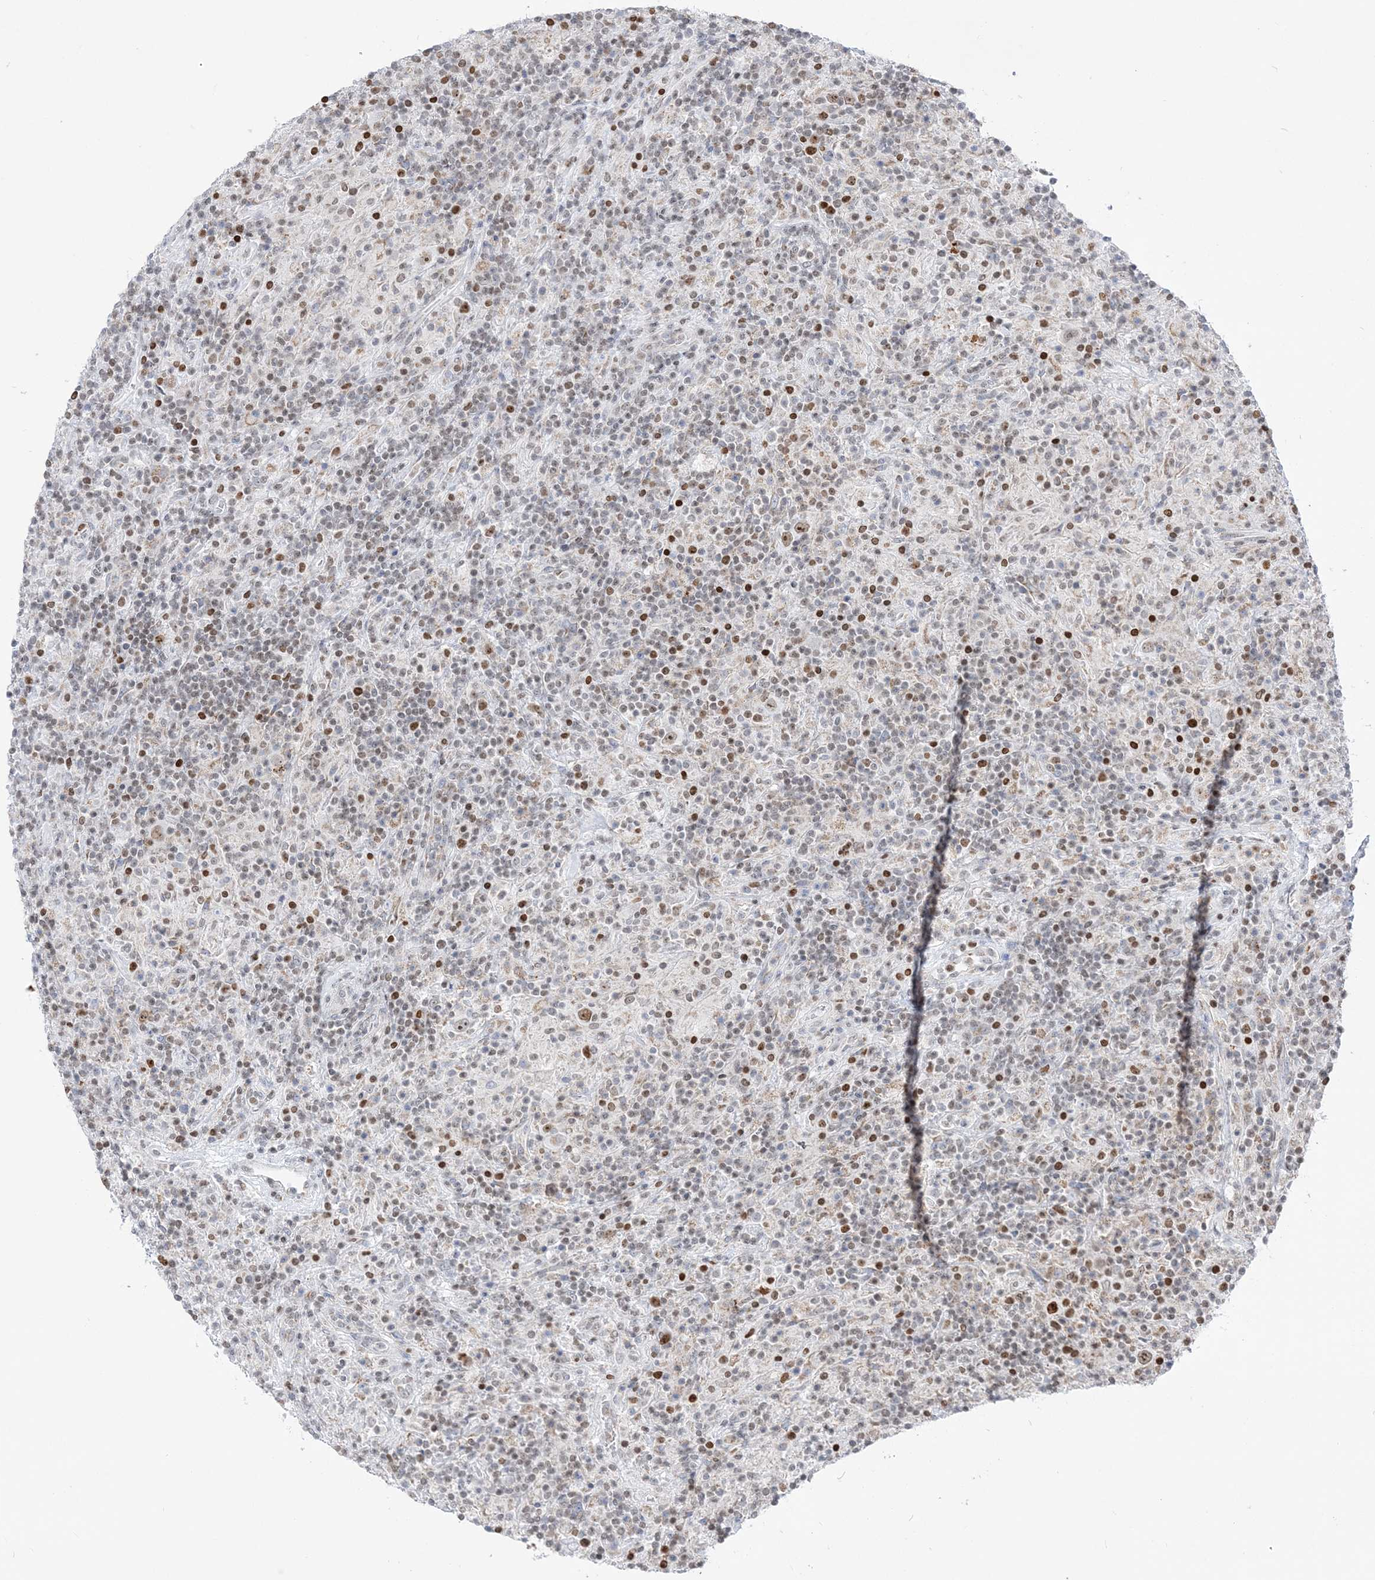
{"staining": {"intensity": "moderate", "quantity": ">75%", "location": "nuclear"}, "tissue": "lymphoma", "cell_type": "Tumor cells", "image_type": "cancer", "snomed": [{"axis": "morphology", "description": "Hodgkin's disease, NOS"}, {"axis": "topography", "description": "Lymph node"}], "caption": "Immunohistochemical staining of human lymphoma displays moderate nuclear protein staining in about >75% of tumor cells.", "gene": "DDX21", "patient": {"sex": "male", "age": 70}}